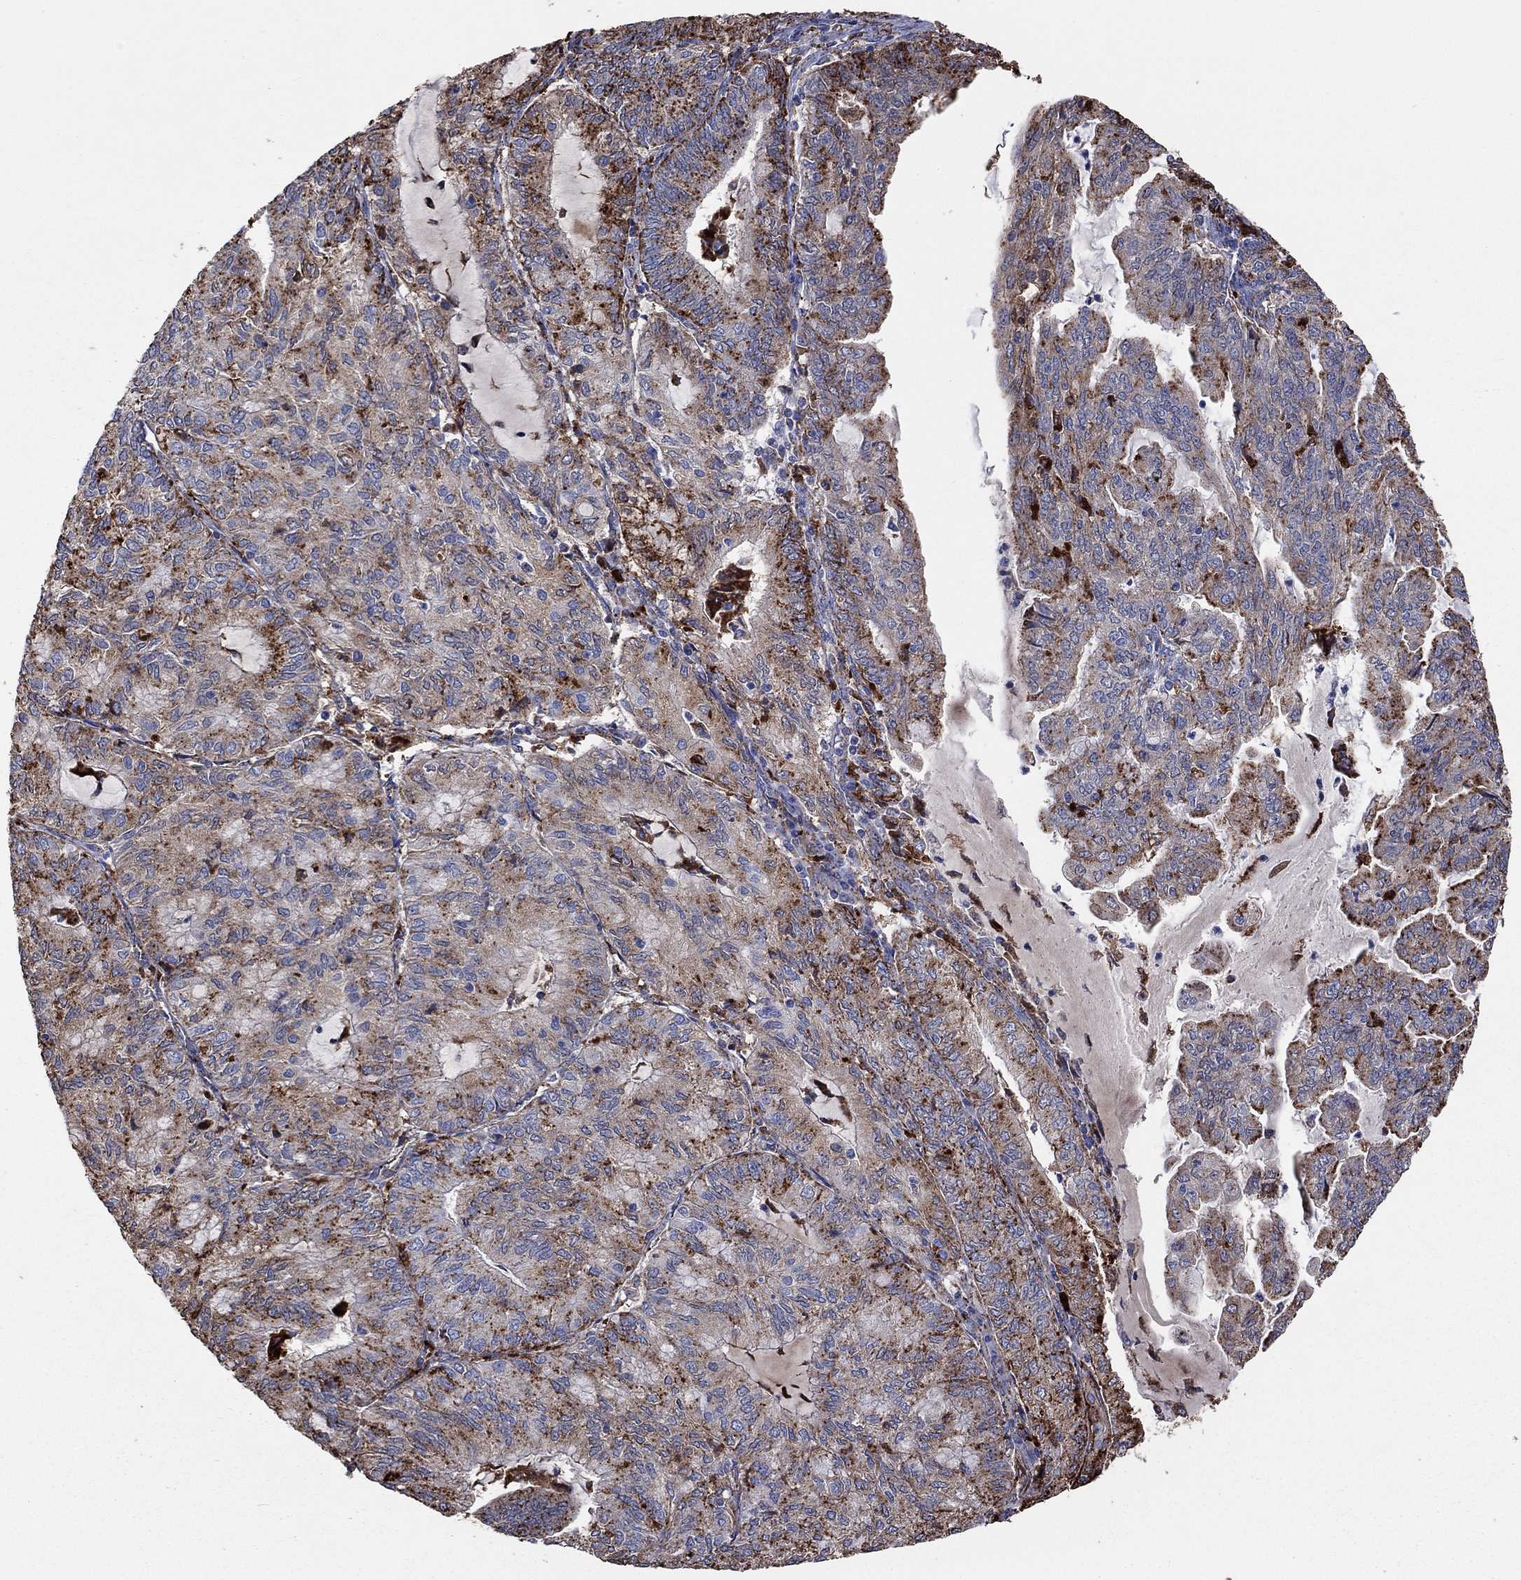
{"staining": {"intensity": "strong", "quantity": "25%-75%", "location": "cytoplasmic/membranous"}, "tissue": "endometrial cancer", "cell_type": "Tumor cells", "image_type": "cancer", "snomed": [{"axis": "morphology", "description": "Adenocarcinoma, NOS"}, {"axis": "topography", "description": "Endometrium"}], "caption": "A high-resolution image shows immunohistochemistry (IHC) staining of endometrial adenocarcinoma, which displays strong cytoplasmic/membranous positivity in about 25%-75% of tumor cells. (Stains: DAB (3,3'-diaminobenzidine) in brown, nuclei in blue, Microscopy: brightfield microscopy at high magnification).", "gene": "CTSB", "patient": {"sex": "female", "age": 82}}